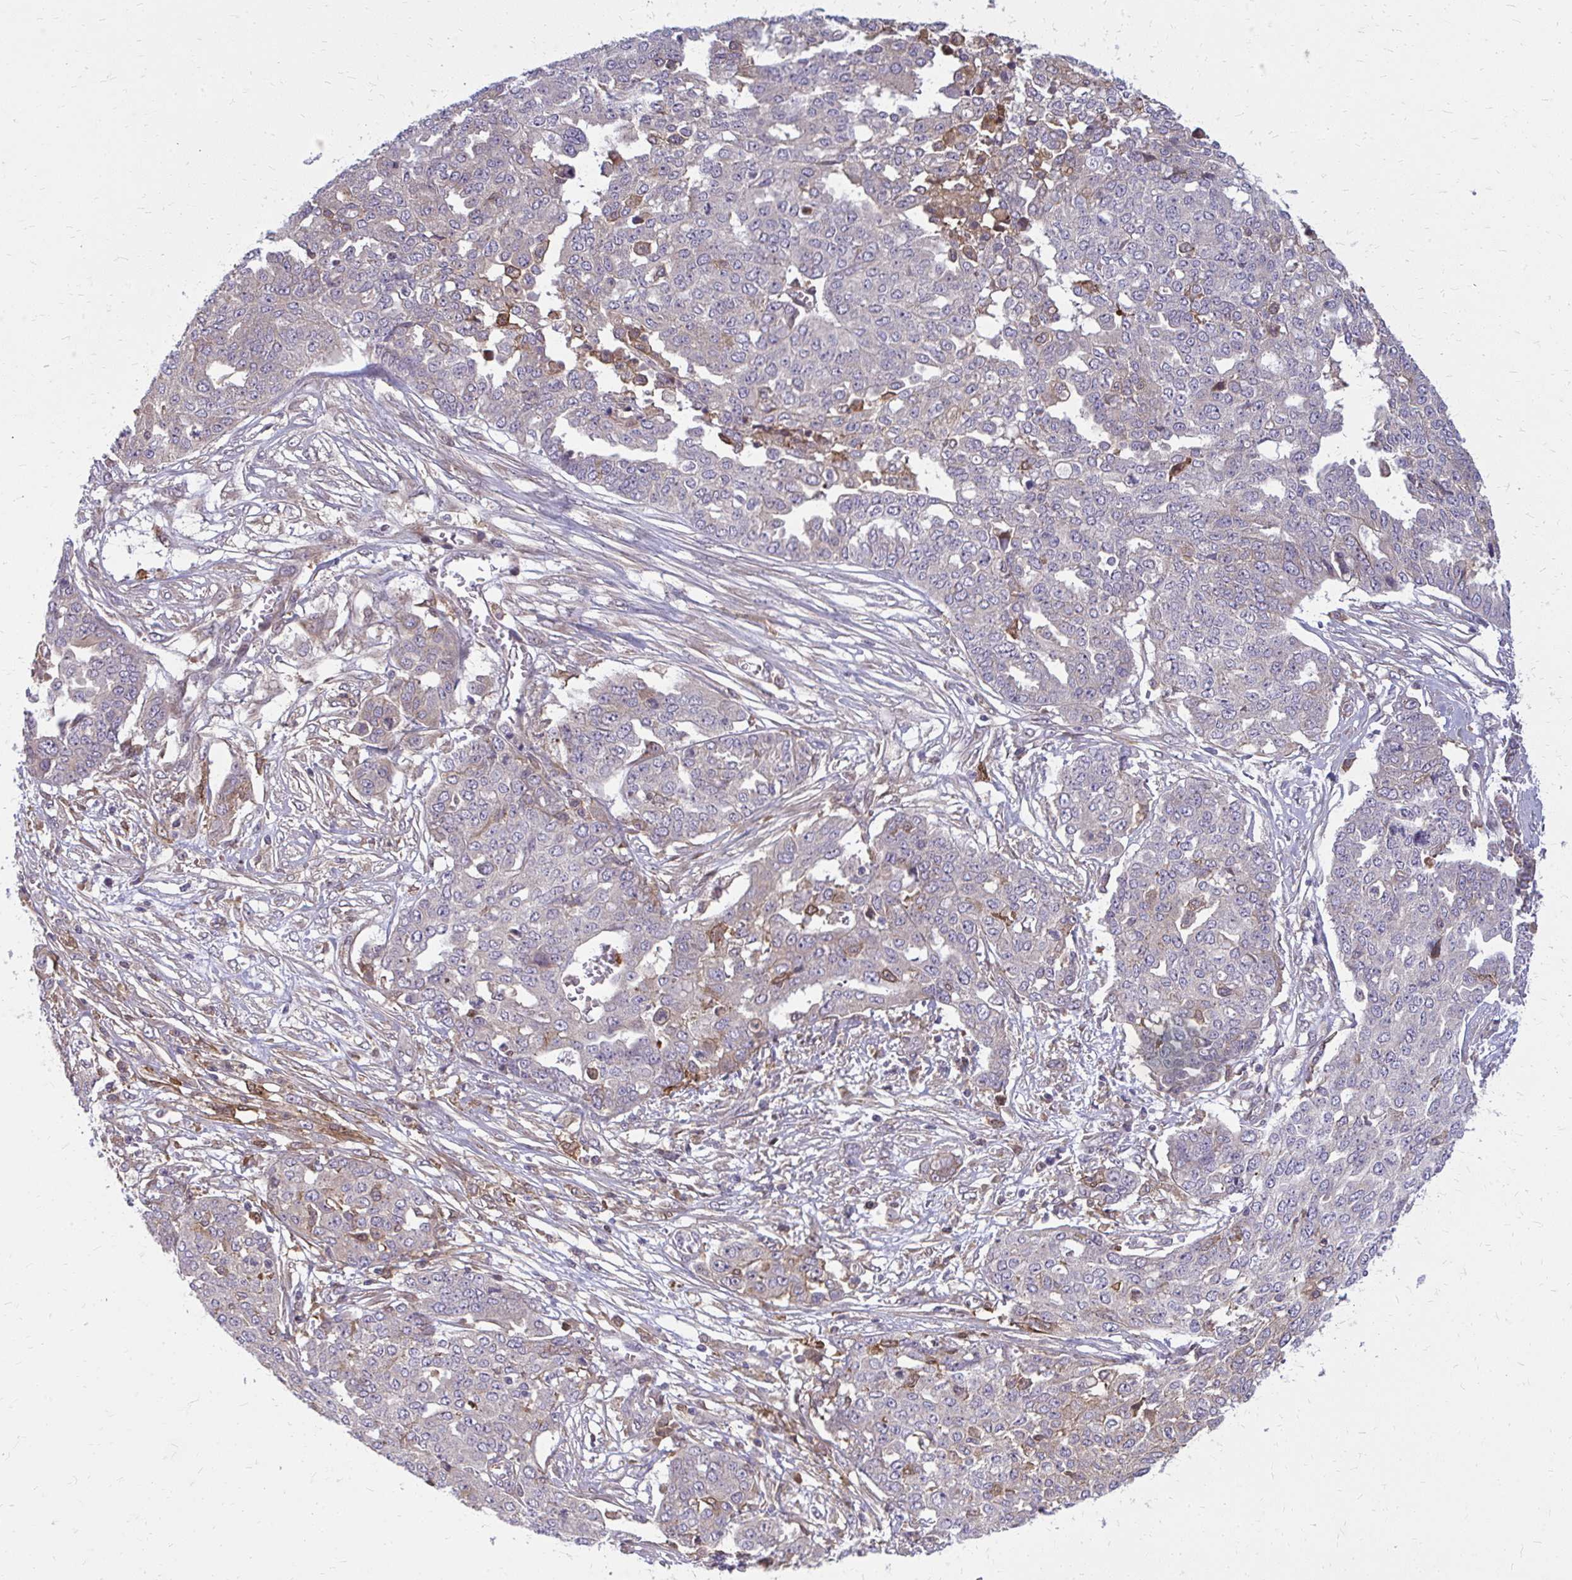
{"staining": {"intensity": "weak", "quantity": "<25%", "location": "cytoplasmic/membranous"}, "tissue": "ovarian cancer", "cell_type": "Tumor cells", "image_type": "cancer", "snomed": [{"axis": "morphology", "description": "Cystadenocarcinoma, serous, NOS"}, {"axis": "topography", "description": "Soft tissue"}, {"axis": "topography", "description": "Ovary"}], "caption": "Tumor cells are negative for protein expression in human ovarian cancer (serous cystadenocarcinoma). (Immunohistochemistry (ihc), brightfield microscopy, high magnification).", "gene": "OXNAD1", "patient": {"sex": "female", "age": 57}}